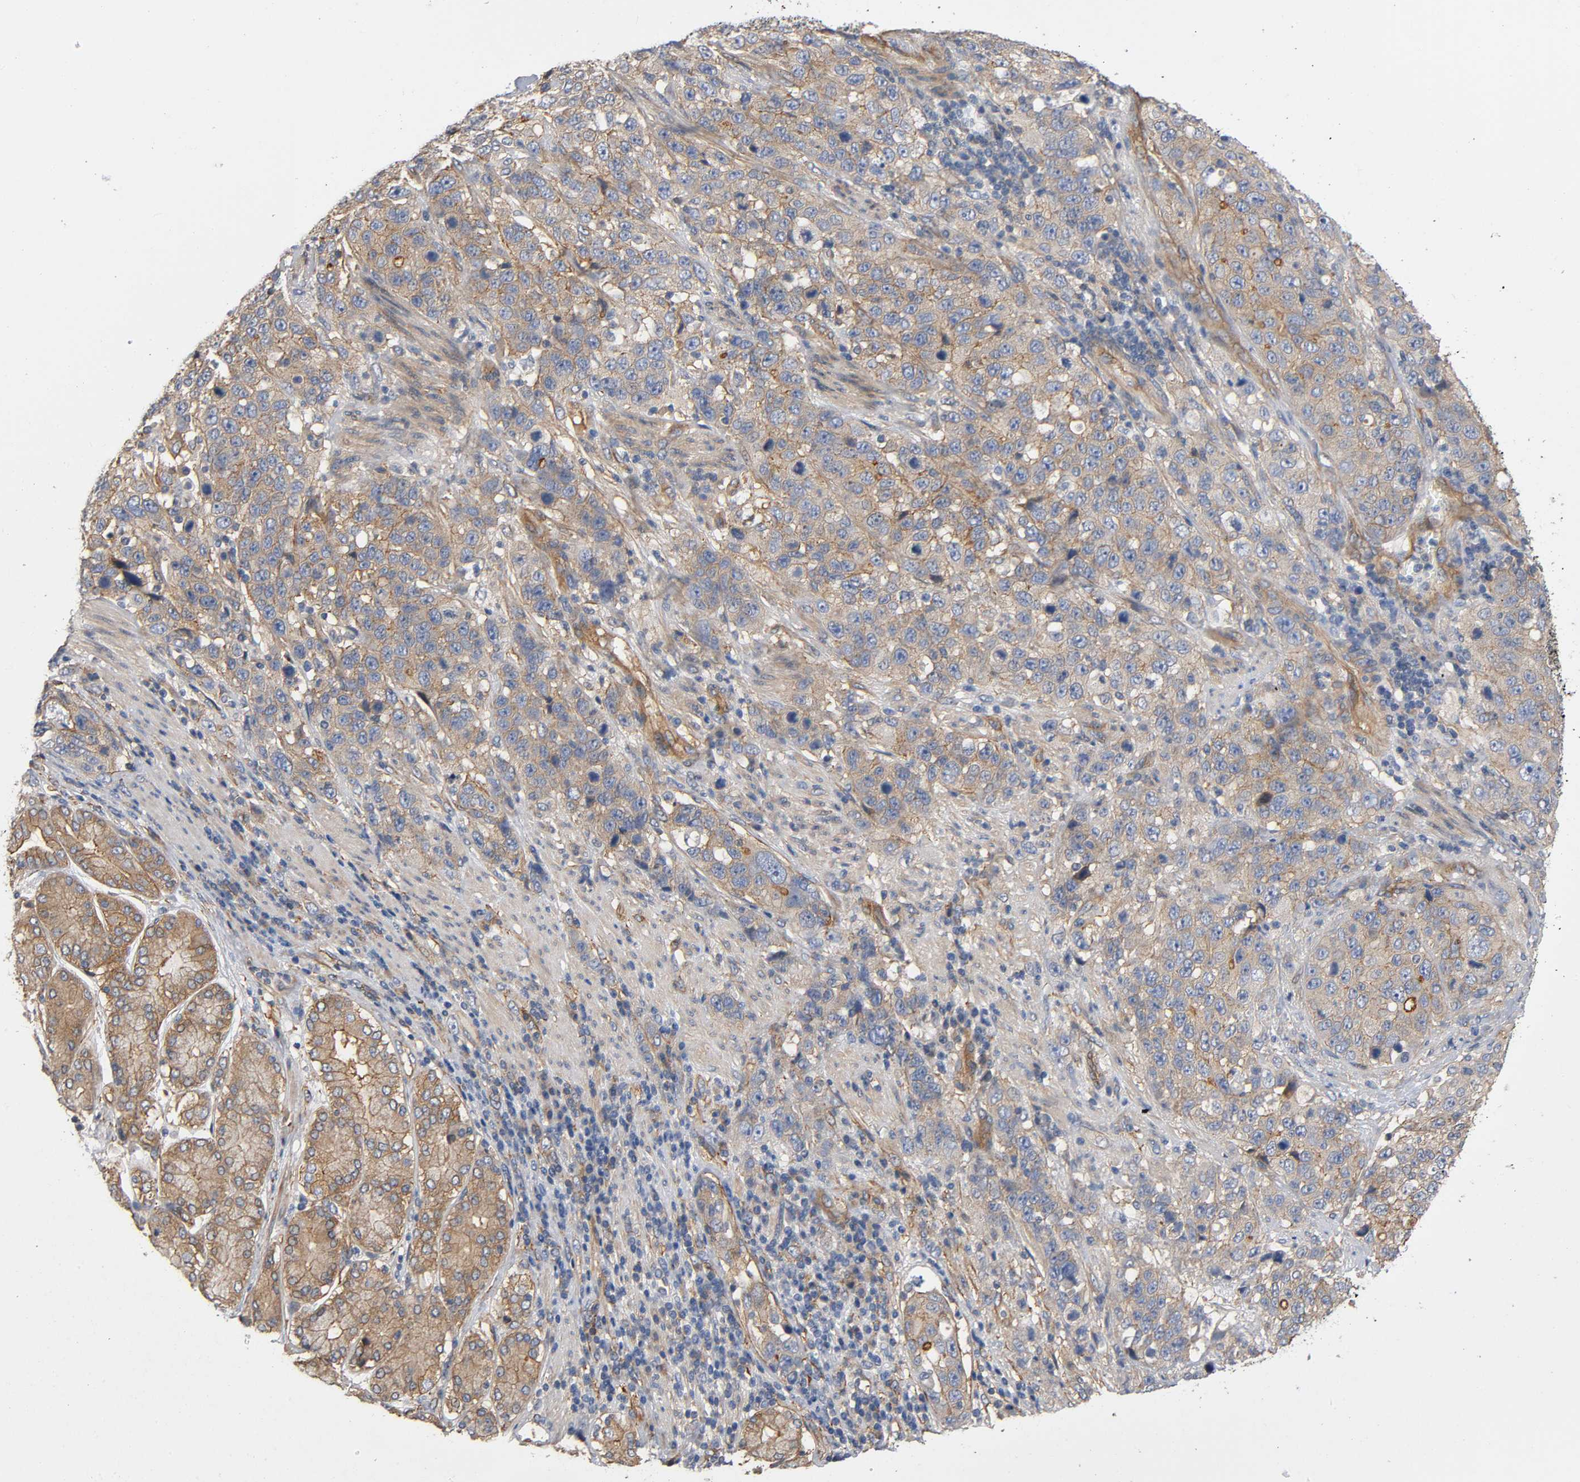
{"staining": {"intensity": "weak", "quantity": ">75%", "location": "cytoplasmic/membranous"}, "tissue": "stomach cancer", "cell_type": "Tumor cells", "image_type": "cancer", "snomed": [{"axis": "morphology", "description": "Normal tissue, NOS"}, {"axis": "morphology", "description": "Adenocarcinoma, NOS"}, {"axis": "topography", "description": "Stomach"}], "caption": "Approximately >75% of tumor cells in stomach adenocarcinoma exhibit weak cytoplasmic/membranous protein positivity as visualized by brown immunohistochemical staining.", "gene": "MARS1", "patient": {"sex": "male", "age": 48}}